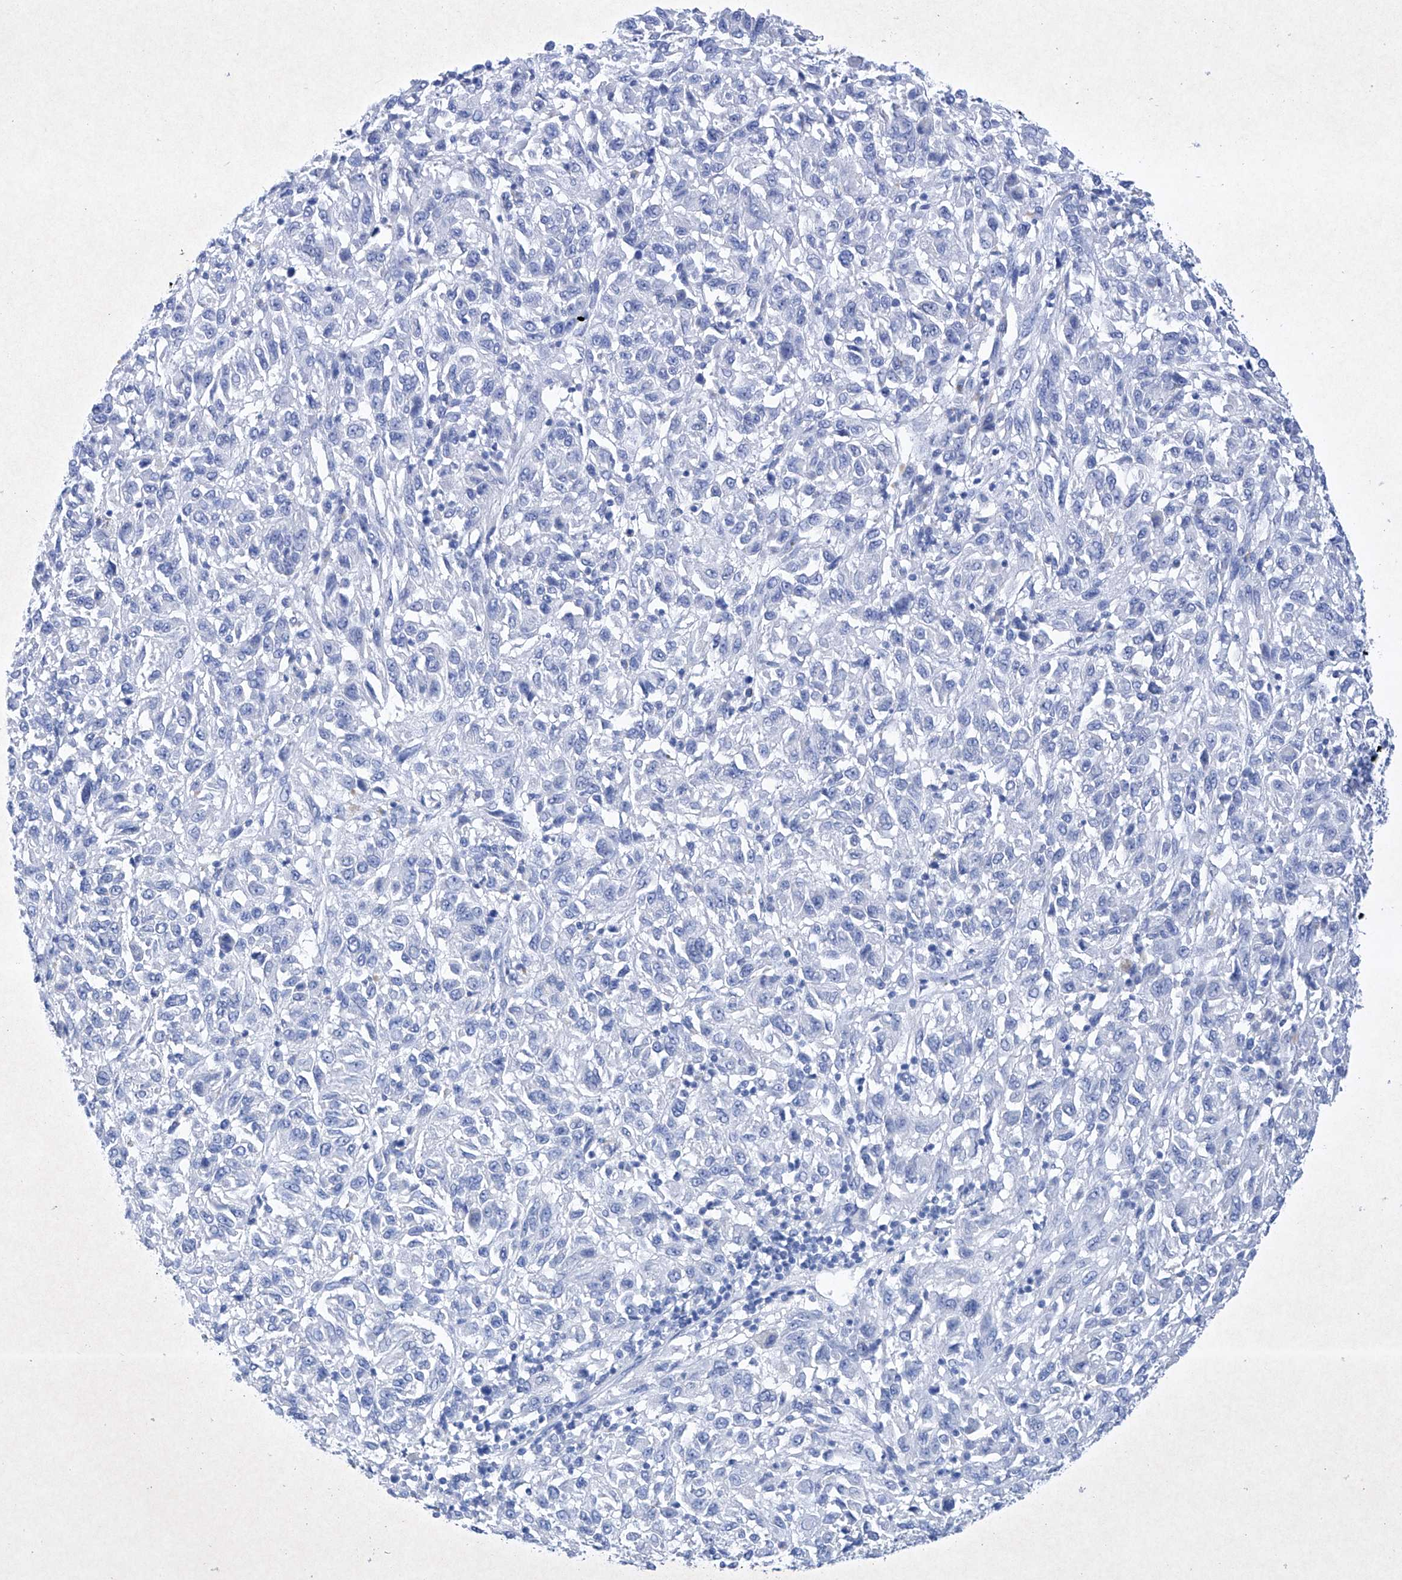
{"staining": {"intensity": "negative", "quantity": "none", "location": "none"}, "tissue": "melanoma", "cell_type": "Tumor cells", "image_type": "cancer", "snomed": [{"axis": "morphology", "description": "Malignant melanoma, Metastatic site"}, {"axis": "topography", "description": "Lung"}], "caption": "The micrograph demonstrates no staining of tumor cells in malignant melanoma (metastatic site).", "gene": "BARX2", "patient": {"sex": "male", "age": 64}}